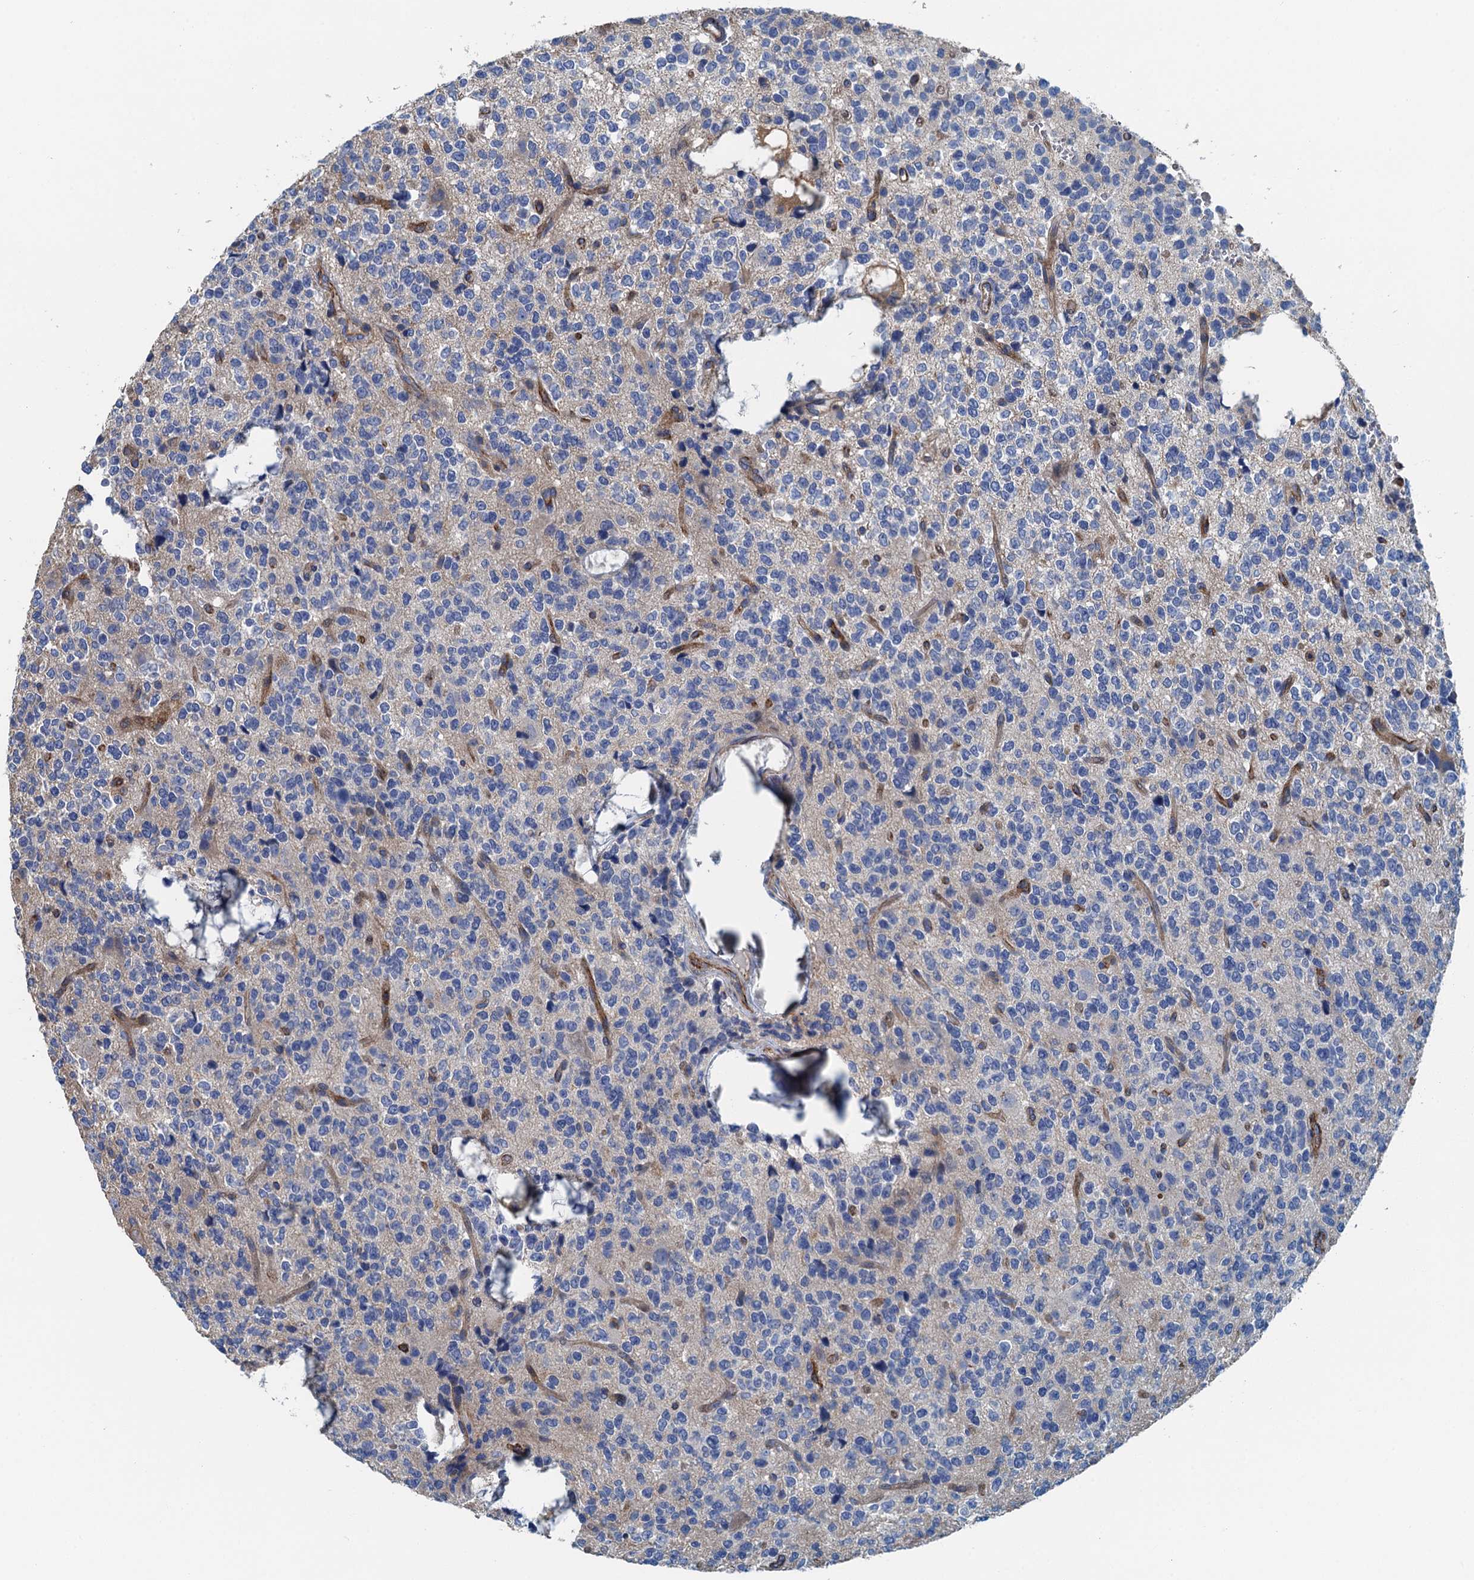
{"staining": {"intensity": "negative", "quantity": "none", "location": "none"}, "tissue": "glioma", "cell_type": "Tumor cells", "image_type": "cancer", "snomed": [{"axis": "morphology", "description": "Glioma, malignant, High grade"}, {"axis": "topography", "description": "Brain"}], "caption": "Malignant glioma (high-grade) was stained to show a protein in brown. There is no significant positivity in tumor cells. (Brightfield microscopy of DAB (3,3'-diaminobenzidine) IHC at high magnification).", "gene": "PPP1R14D", "patient": {"sex": "female", "age": 62}}